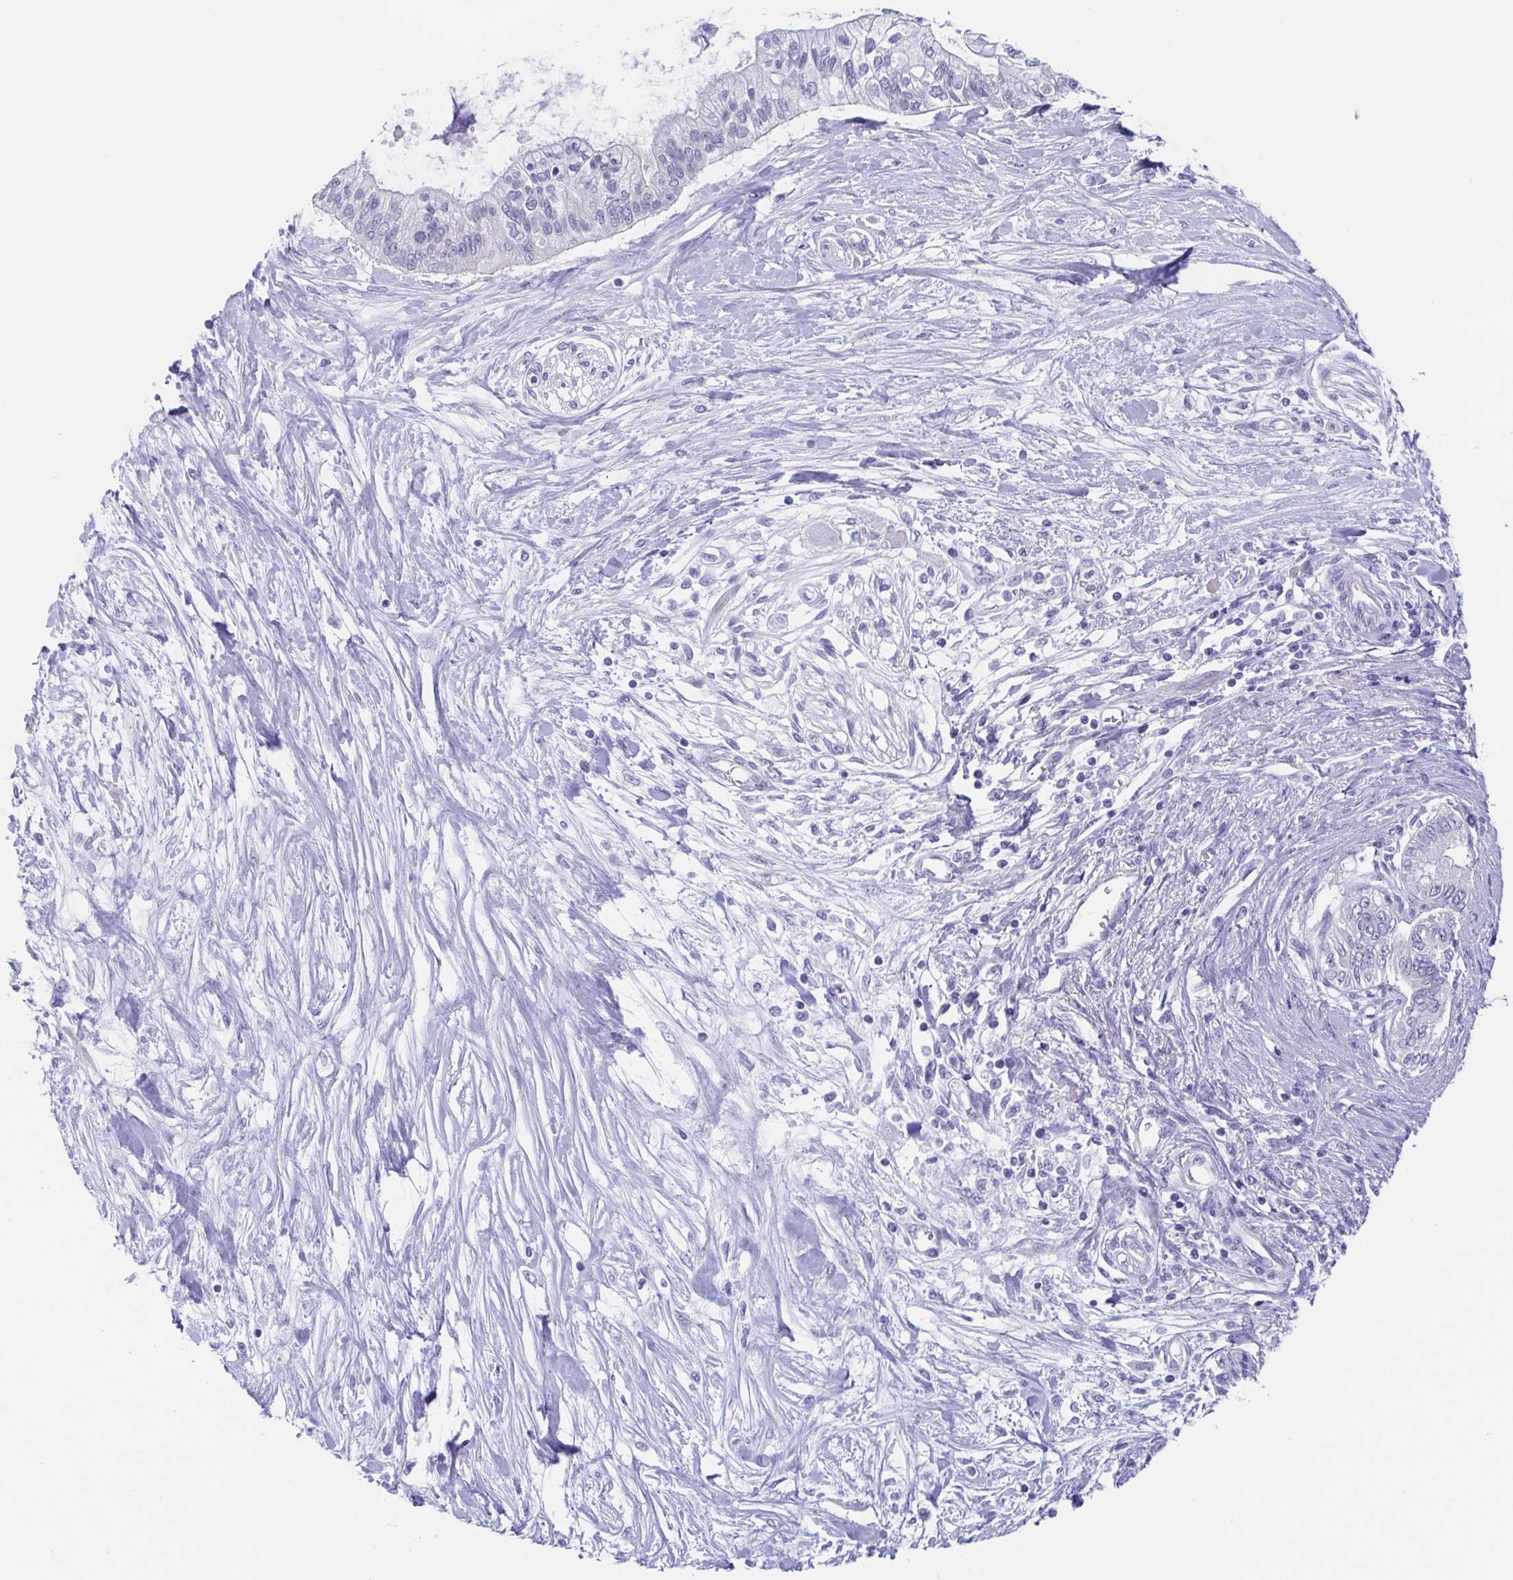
{"staining": {"intensity": "negative", "quantity": "none", "location": "none"}, "tissue": "pancreatic cancer", "cell_type": "Tumor cells", "image_type": "cancer", "snomed": [{"axis": "morphology", "description": "Adenocarcinoma, NOS"}, {"axis": "topography", "description": "Pancreas"}], "caption": "There is no significant expression in tumor cells of pancreatic adenocarcinoma.", "gene": "TEX12", "patient": {"sex": "female", "age": 77}}